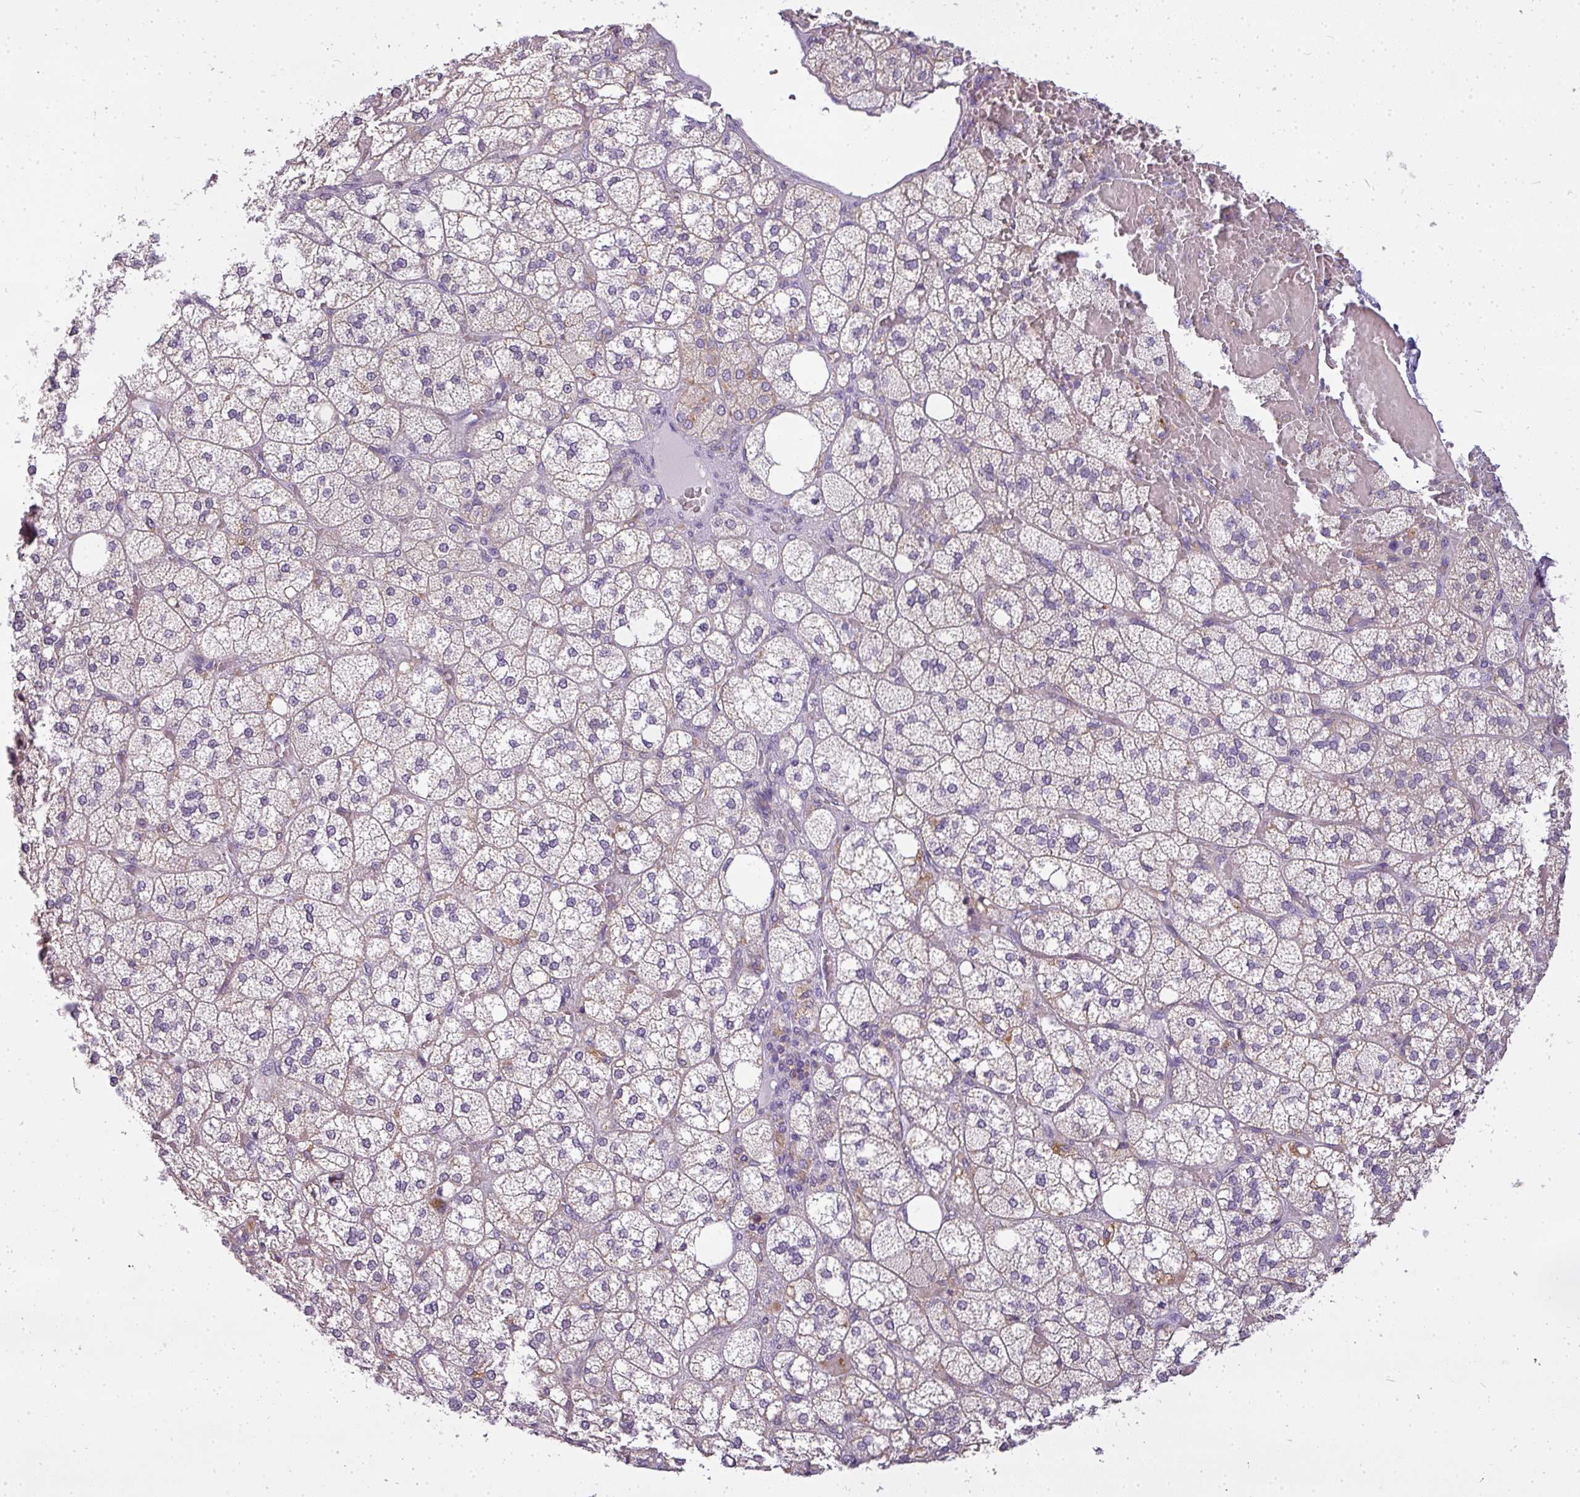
{"staining": {"intensity": "weak", "quantity": "<25%", "location": "cytoplasmic/membranous"}, "tissue": "adrenal gland", "cell_type": "Glandular cells", "image_type": "normal", "snomed": [{"axis": "morphology", "description": "Normal tissue, NOS"}, {"axis": "topography", "description": "Adrenal gland"}], "caption": "Immunohistochemistry of unremarkable human adrenal gland shows no positivity in glandular cells.", "gene": "ATP6V1D", "patient": {"sex": "male", "age": 61}}